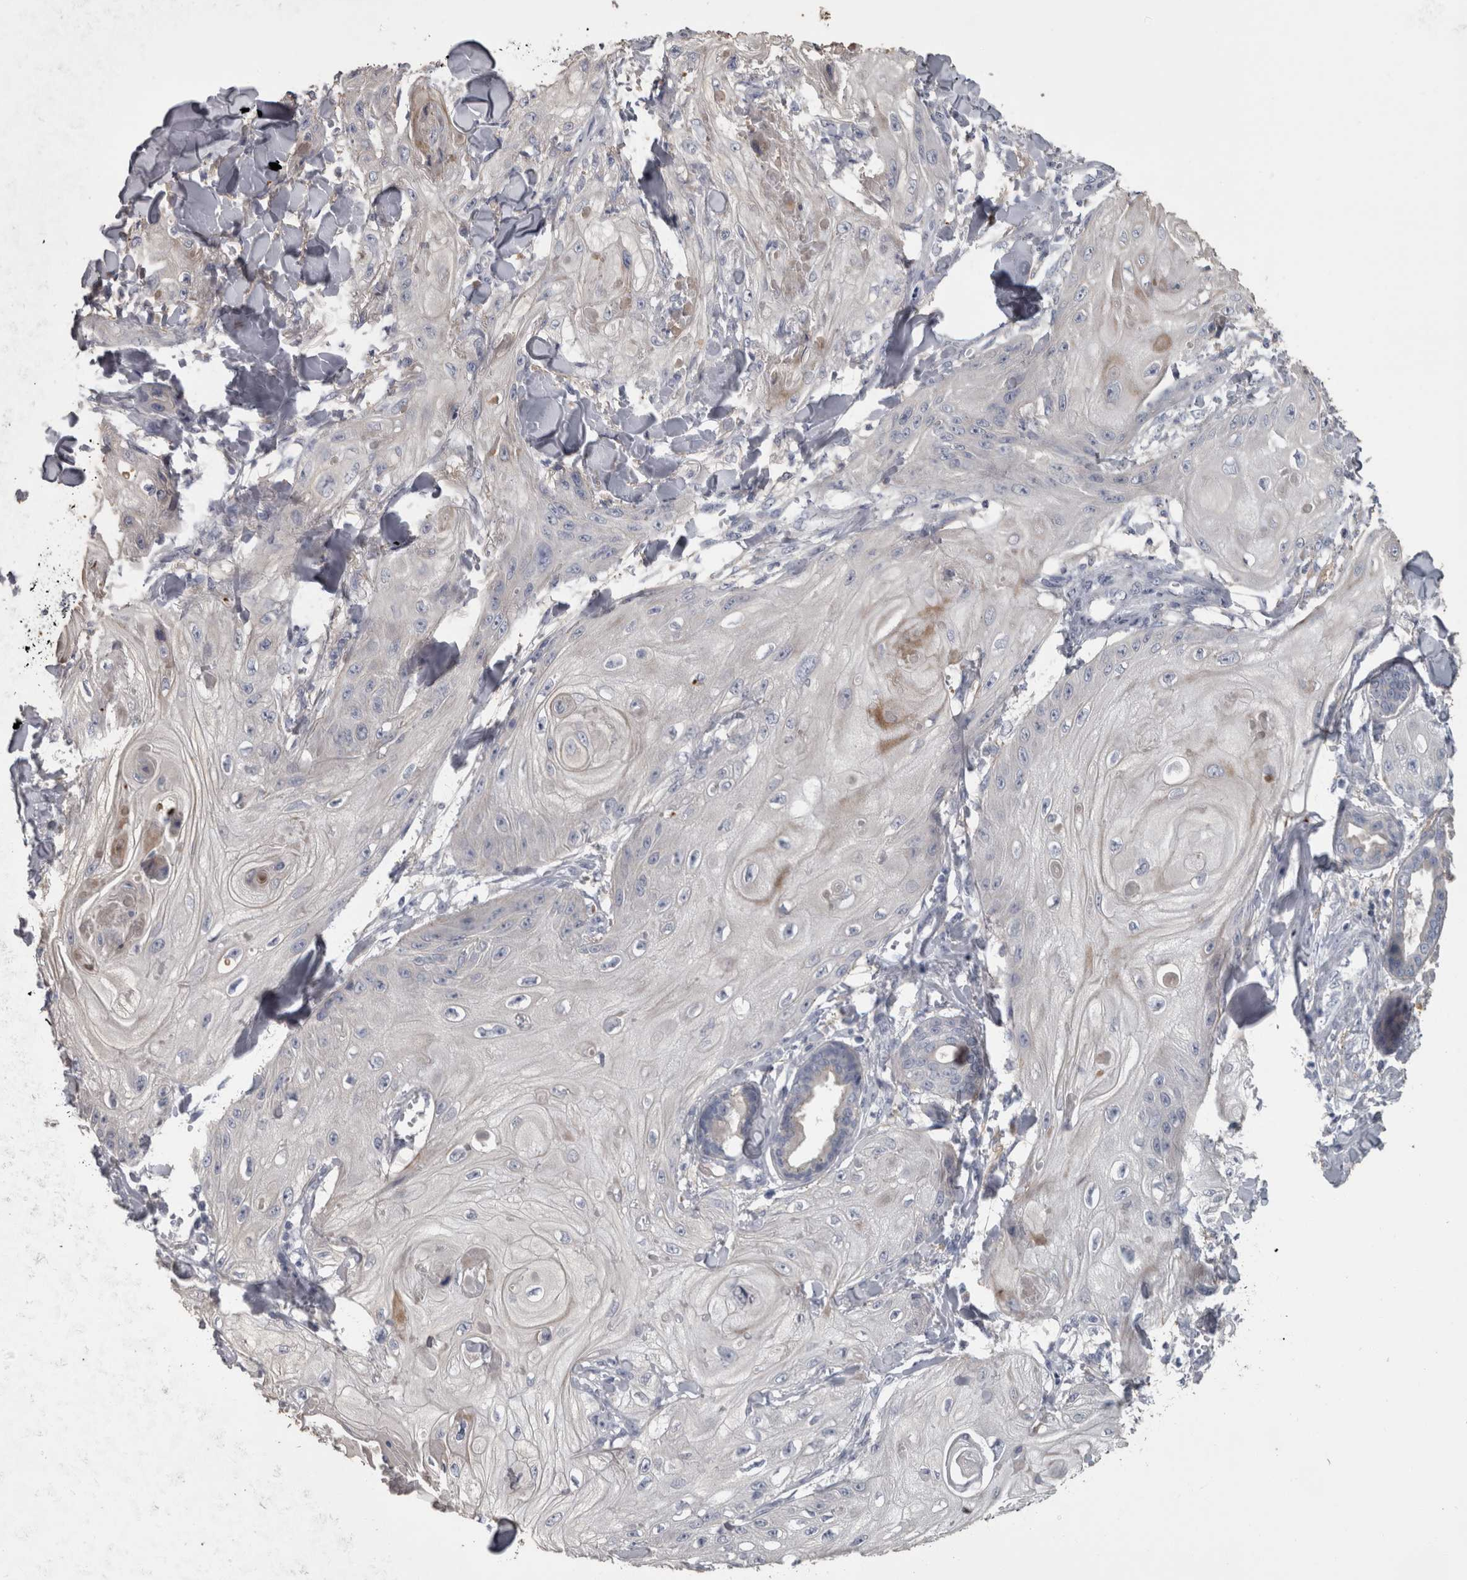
{"staining": {"intensity": "negative", "quantity": "none", "location": "none"}, "tissue": "skin cancer", "cell_type": "Tumor cells", "image_type": "cancer", "snomed": [{"axis": "morphology", "description": "Squamous cell carcinoma, NOS"}, {"axis": "topography", "description": "Skin"}], "caption": "This is an immunohistochemistry (IHC) micrograph of human skin cancer (squamous cell carcinoma). There is no staining in tumor cells.", "gene": "EFEMP2", "patient": {"sex": "male", "age": 74}}